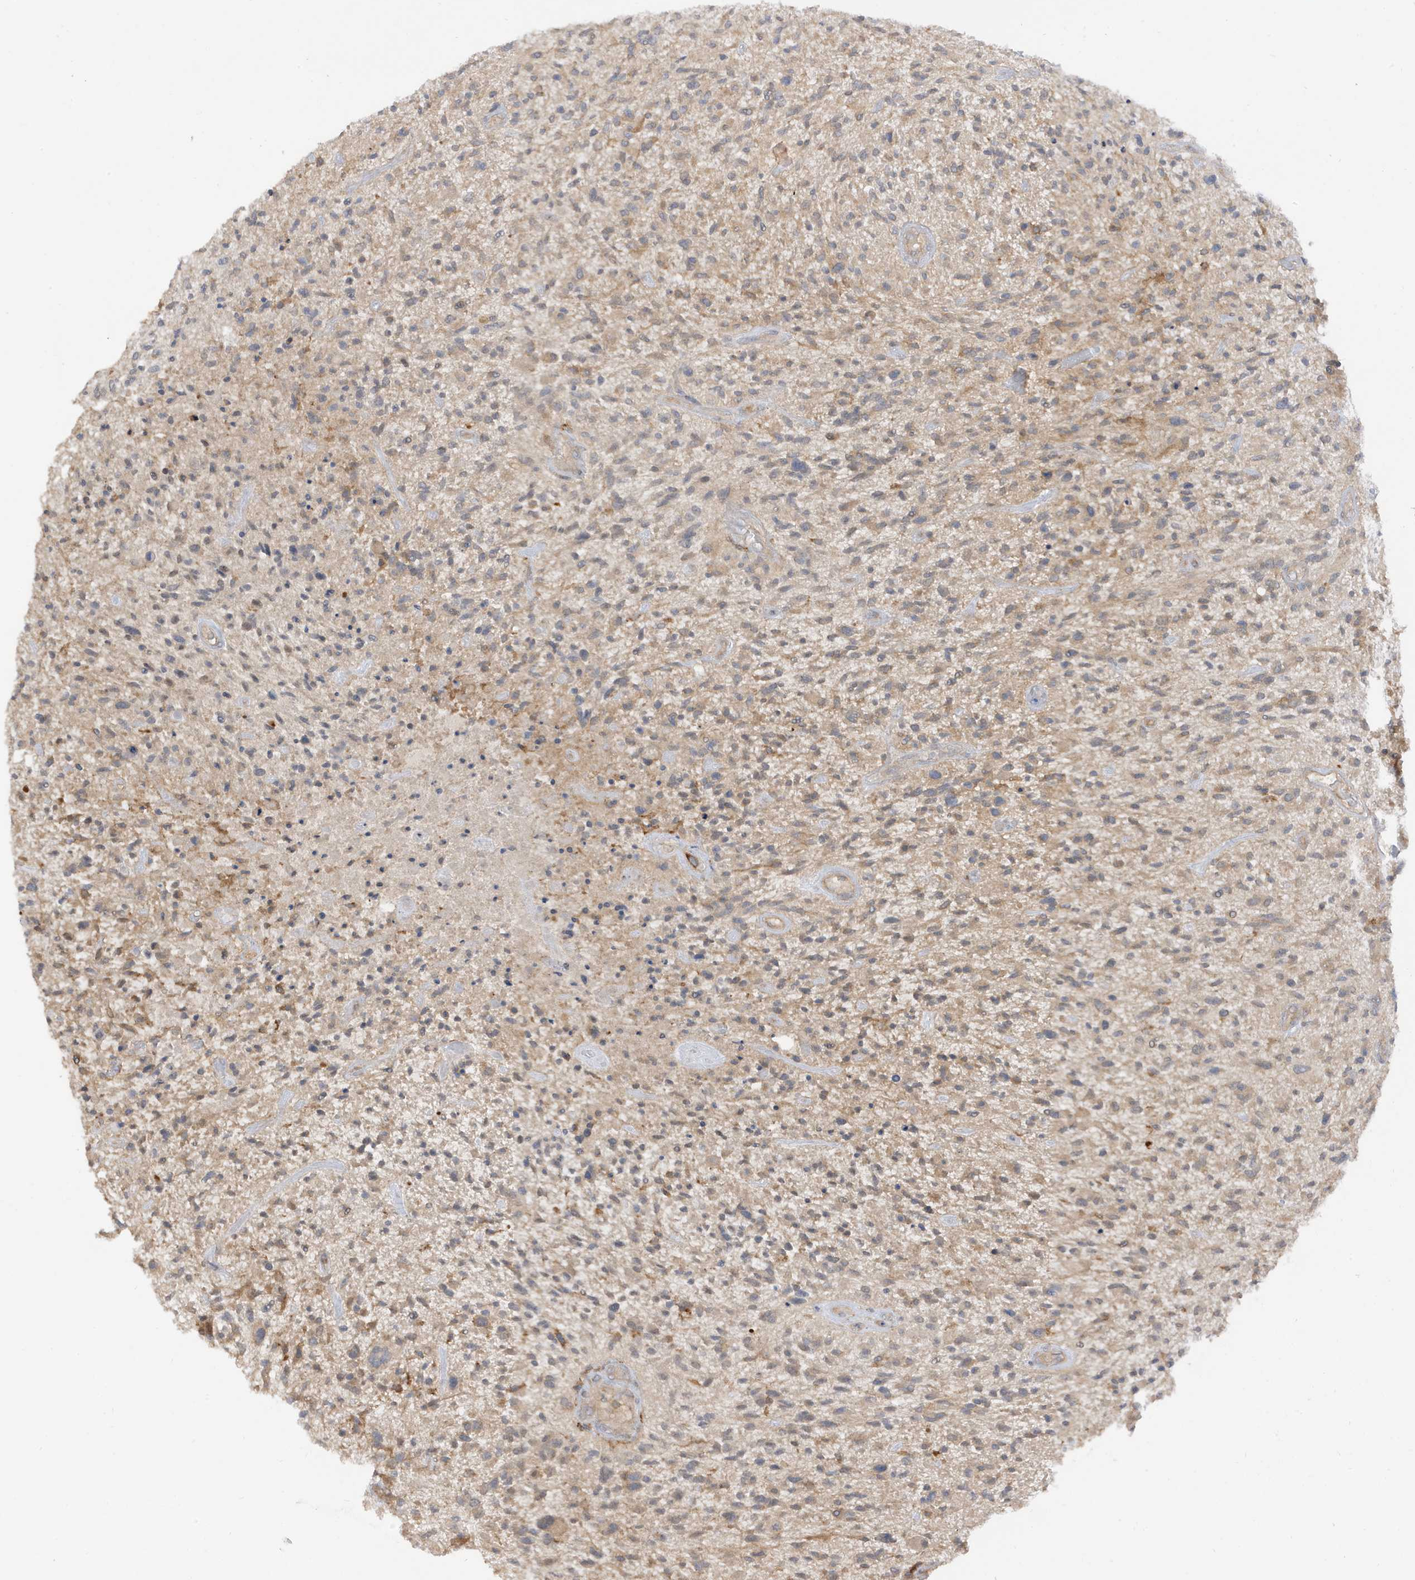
{"staining": {"intensity": "weak", "quantity": "25%-75%", "location": "cytoplasmic/membranous"}, "tissue": "glioma", "cell_type": "Tumor cells", "image_type": "cancer", "snomed": [{"axis": "morphology", "description": "Glioma, malignant, High grade"}, {"axis": "topography", "description": "Brain"}], "caption": "This is a photomicrograph of IHC staining of malignant high-grade glioma, which shows weak staining in the cytoplasmic/membranous of tumor cells.", "gene": "PHACTR2", "patient": {"sex": "male", "age": 47}}